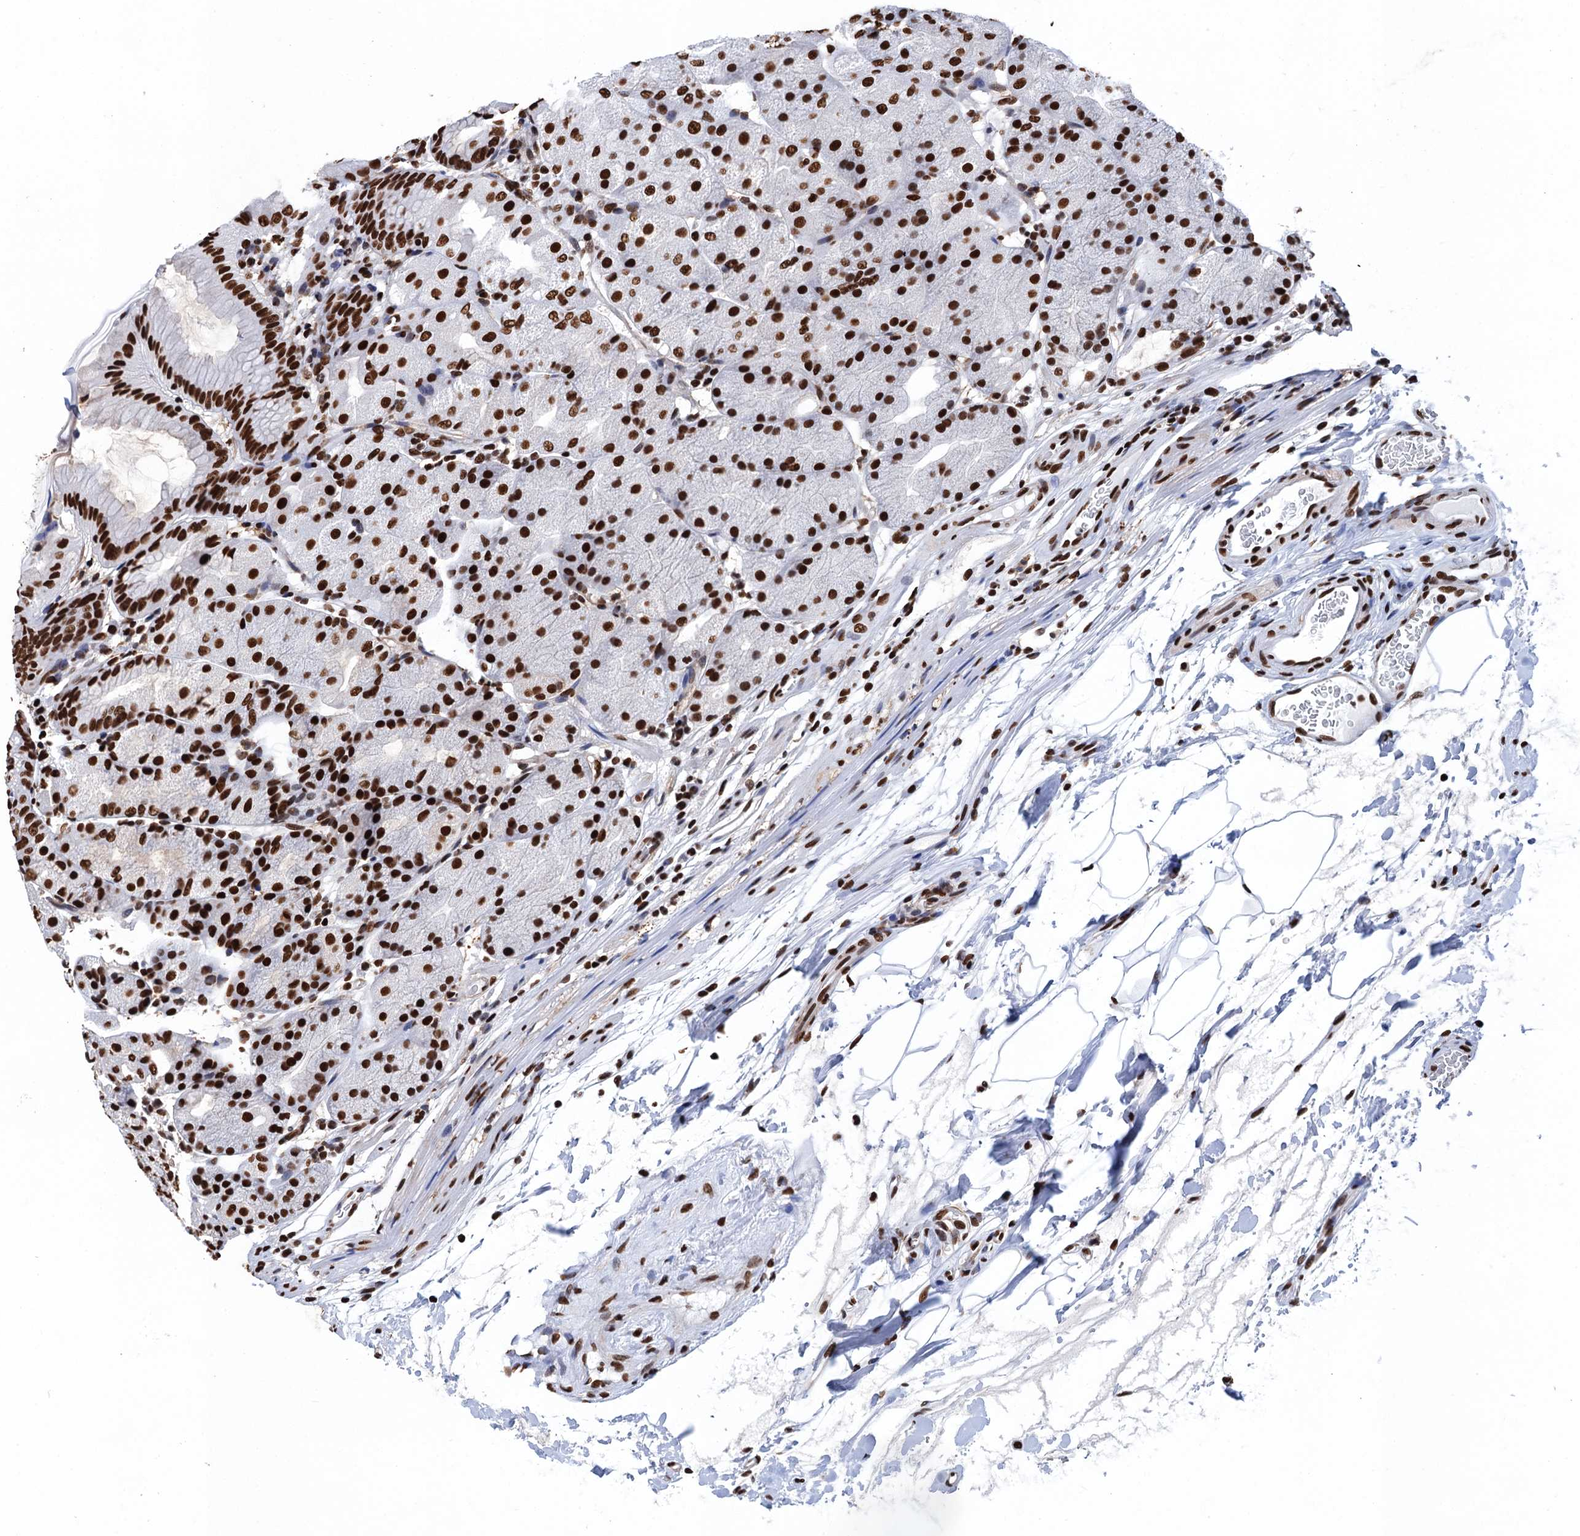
{"staining": {"intensity": "strong", "quantity": ">75%", "location": "nuclear"}, "tissue": "stomach", "cell_type": "Glandular cells", "image_type": "normal", "snomed": [{"axis": "morphology", "description": "Normal tissue, NOS"}, {"axis": "topography", "description": "Stomach, upper"}, {"axis": "topography", "description": "Stomach, lower"}], "caption": "Glandular cells reveal high levels of strong nuclear positivity in approximately >75% of cells in unremarkable human stomach. (Brightfield microscopy of DAB IHC at high magnification).", "gene": "UBA2", "patient": {"sex": "male", "age": 62}}